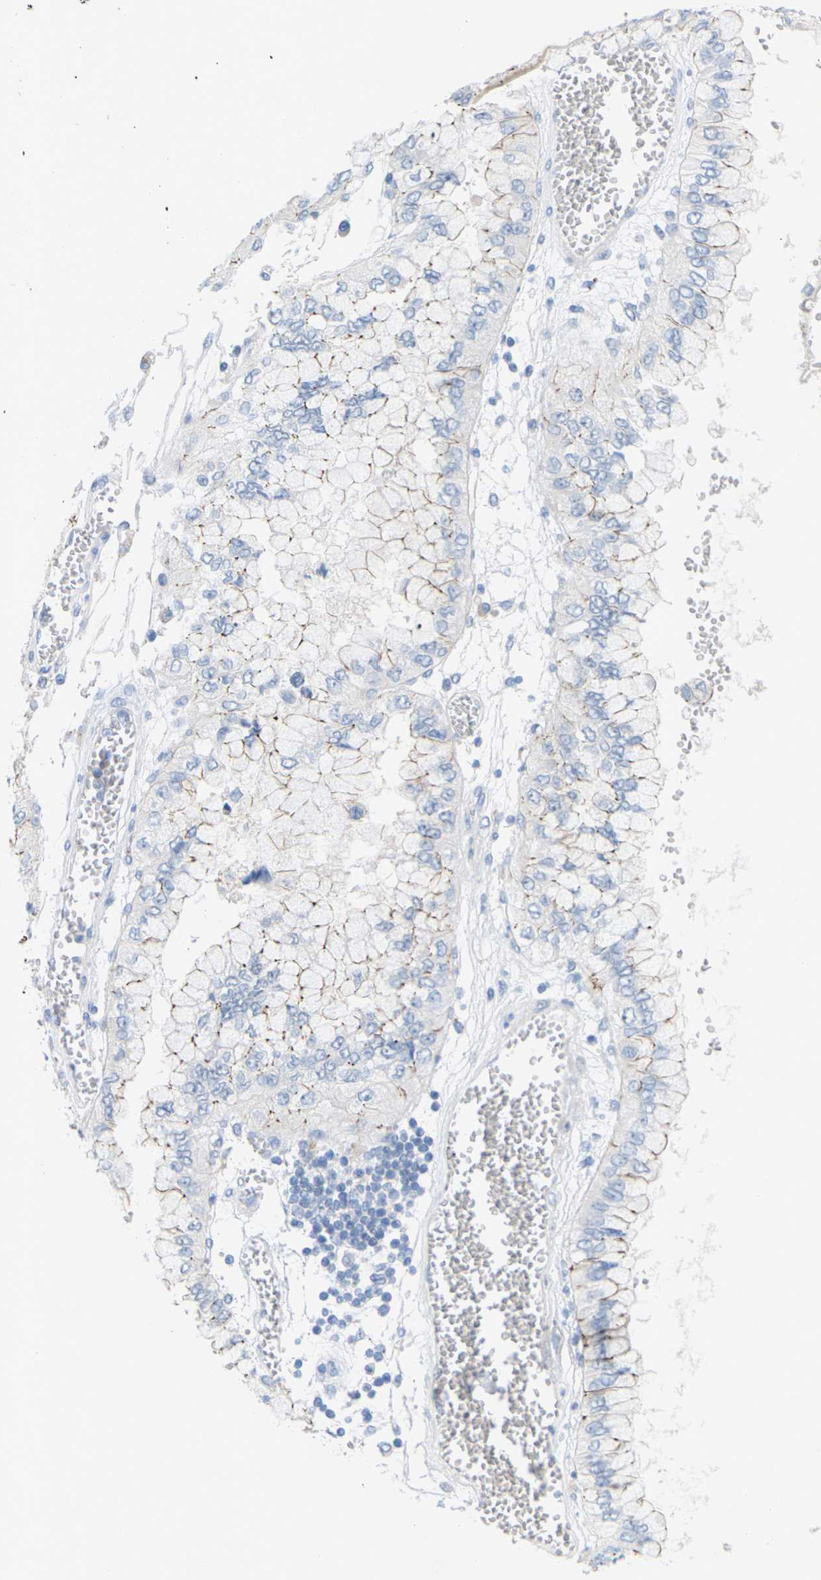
{"staining": {"intensity": "weak", "quantity": "25%-75%", "location": "cytoplasmic/membranous"}, "tissue": "liver cancer", "cell_type": "Tumor cells", "image_type": "cancer", "snomed": [{"axis": "morphology", "description": "Cholangiocarcinoma"}, {"axis": "topography", "description": "Liver"}], "caption": "Cholangiocarcinoma (liver) stained with a protein marker displays weak staining in tumor cells.", "gene": "CLDN3", "patient": {"sex": "female", "age": 79}}